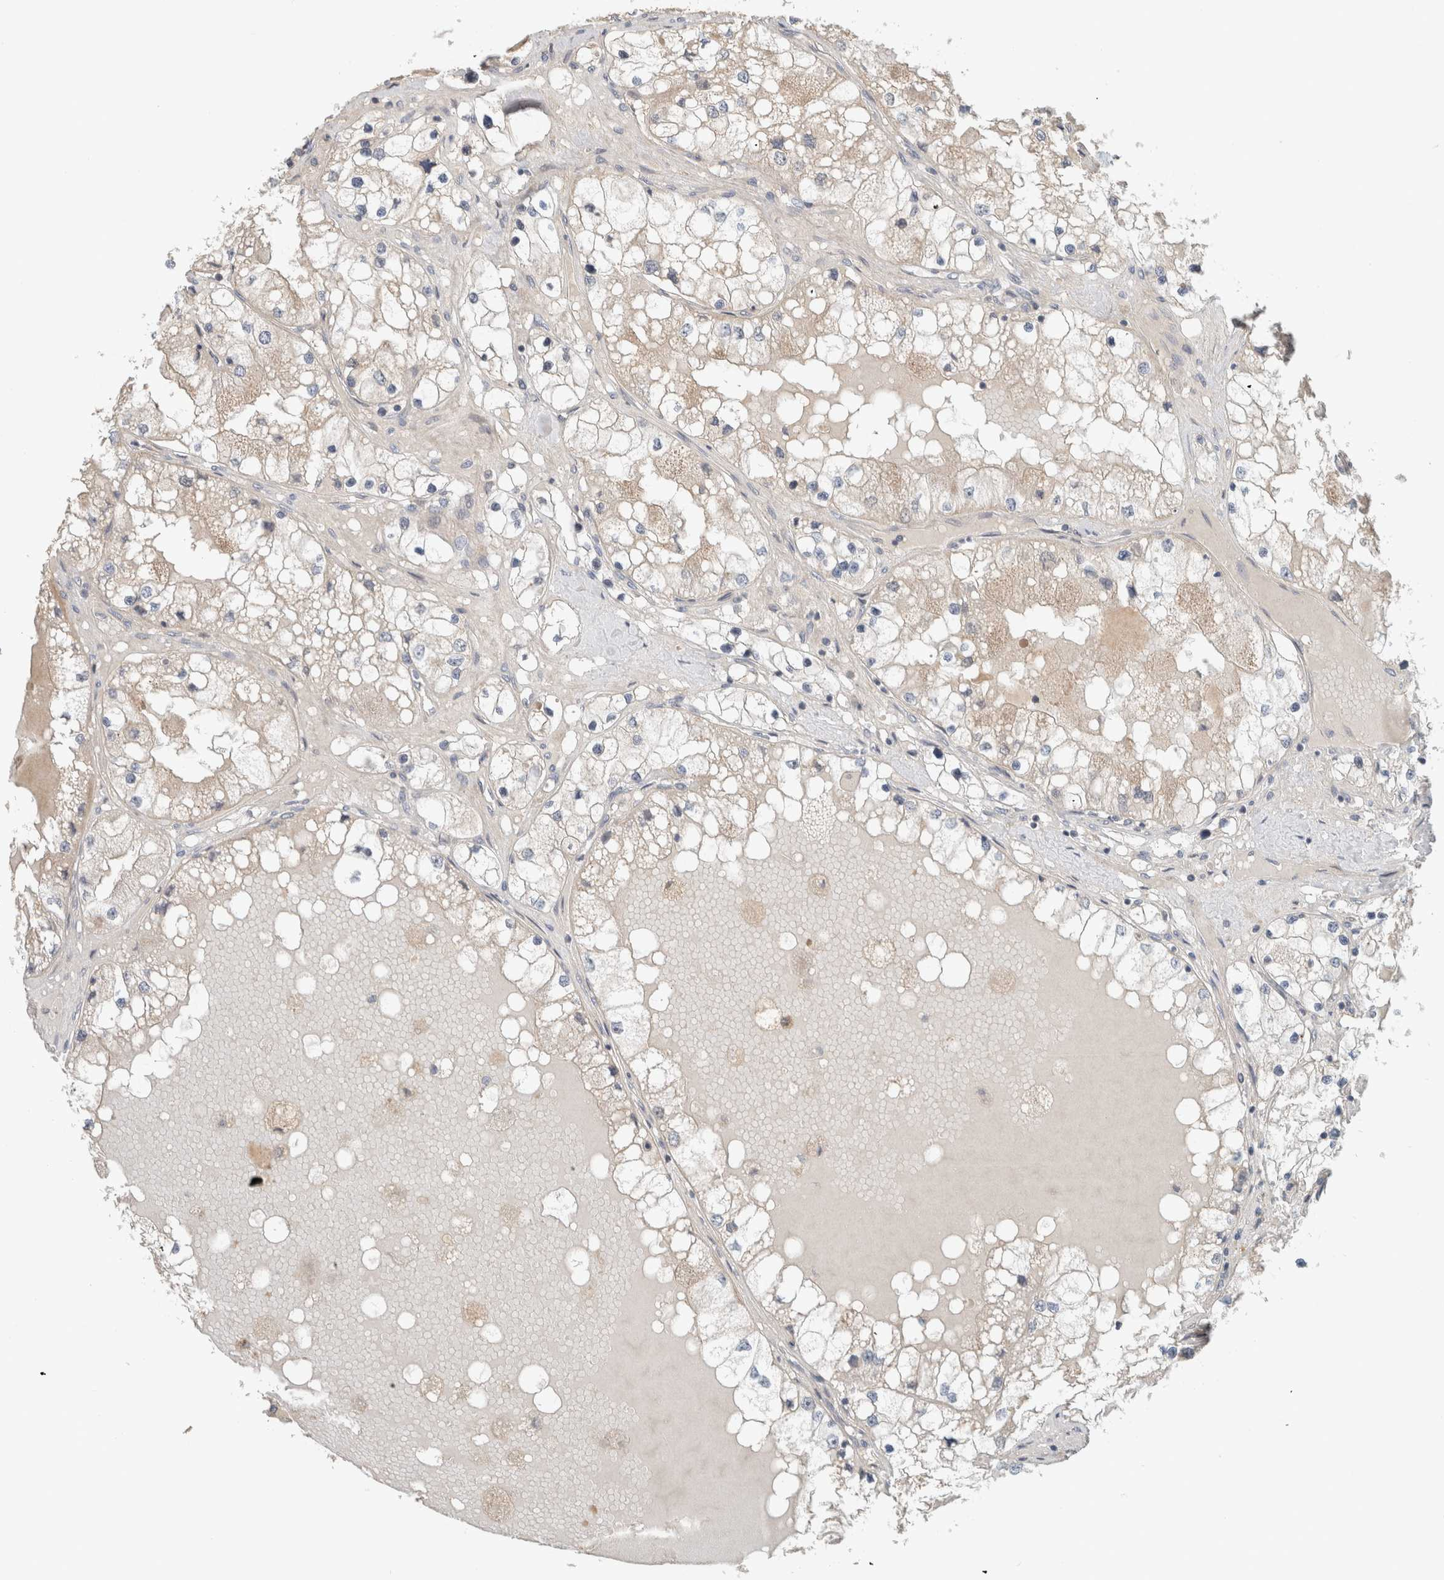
{"staining": {"intensity": "negative", "quantity": "none", "location": "none"}, "tissue": "renal cancer", "cell_type": "Tumor cells", "image_type": "cancer", "snomed": [{"axis": "morphology", "description": "Adenocarcinoma, NOS"}, {"axis": "topography", "description": "Kidney"}], "caption": "Immunohistochemistry (IHC) image of neoplastic tissue: renal cancer stained with DAB (3,3'-diaminobenzidine) reveals no significant protein expression in tumor cells.", "gene": "ERCC6L2", "patient": {"sex": "male", "age": 68}}